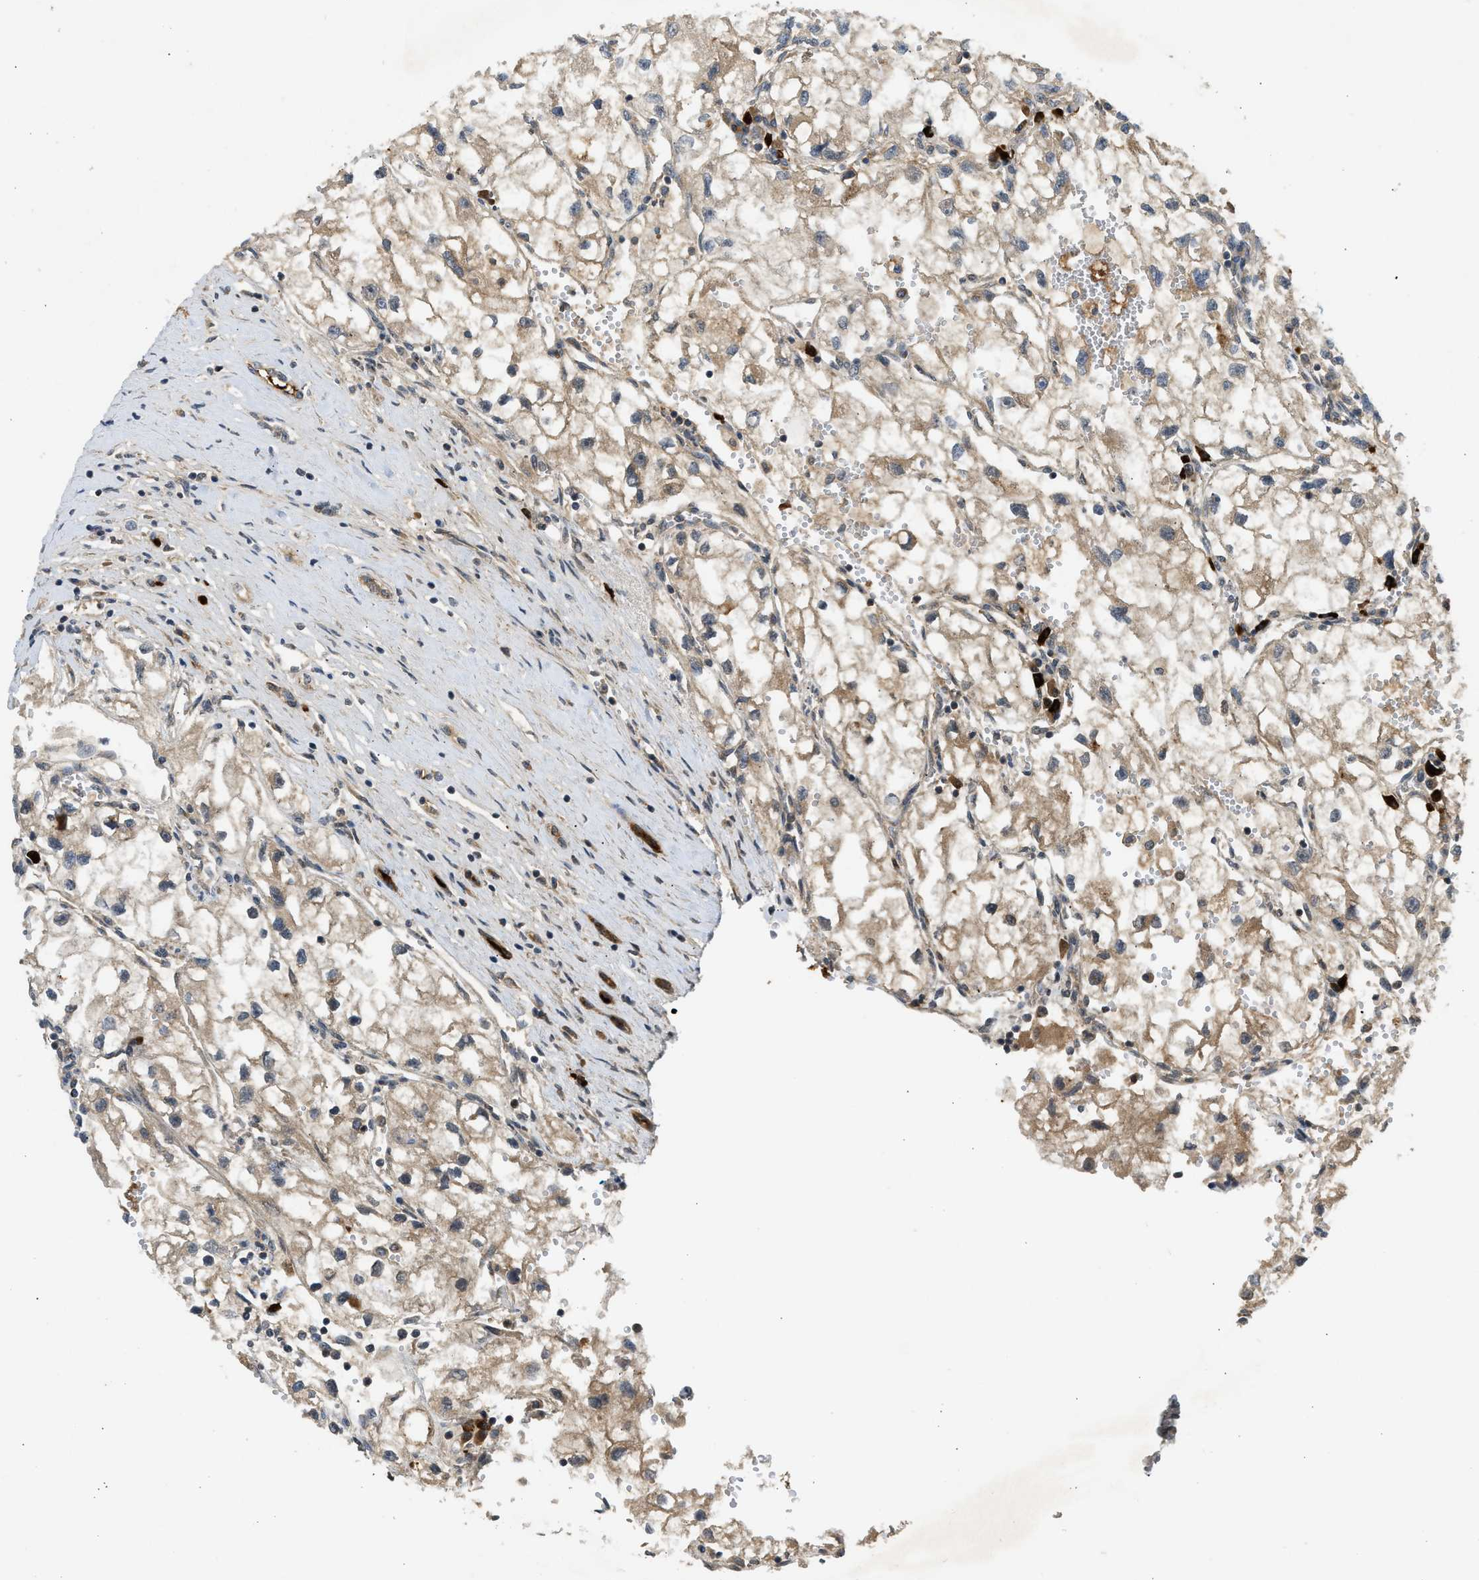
{"staining": {"intensity": "weak", "quantity": "25%-75%", "location": "cytoplasmic/membranous"}, "tissue": "renal cancer", "cell_type": "Tumor cells", "image_type": "cancer", "snomed": [{"axis": "morphology", "description": "Adenocarcinoma, NOS"}, {"axis": "topography", "description": "Kidney"}], "caption": "Immunohistochemistry staining of renal cancer (adenocarcinoma), which exhibits low levels of weak cytoplasmic/membranous staining in approximately 25%-75% of tumor cells indicating weak cytoplasmic/membranous protein expression. The staining was performed using DAB (3,3'-diaminobenzidine) (brown) for protein detection and nuclei were counterstained in hematoxylin (blue).", "gene": "ADCY8", "patient": {"sex": "female", "age": 70}}